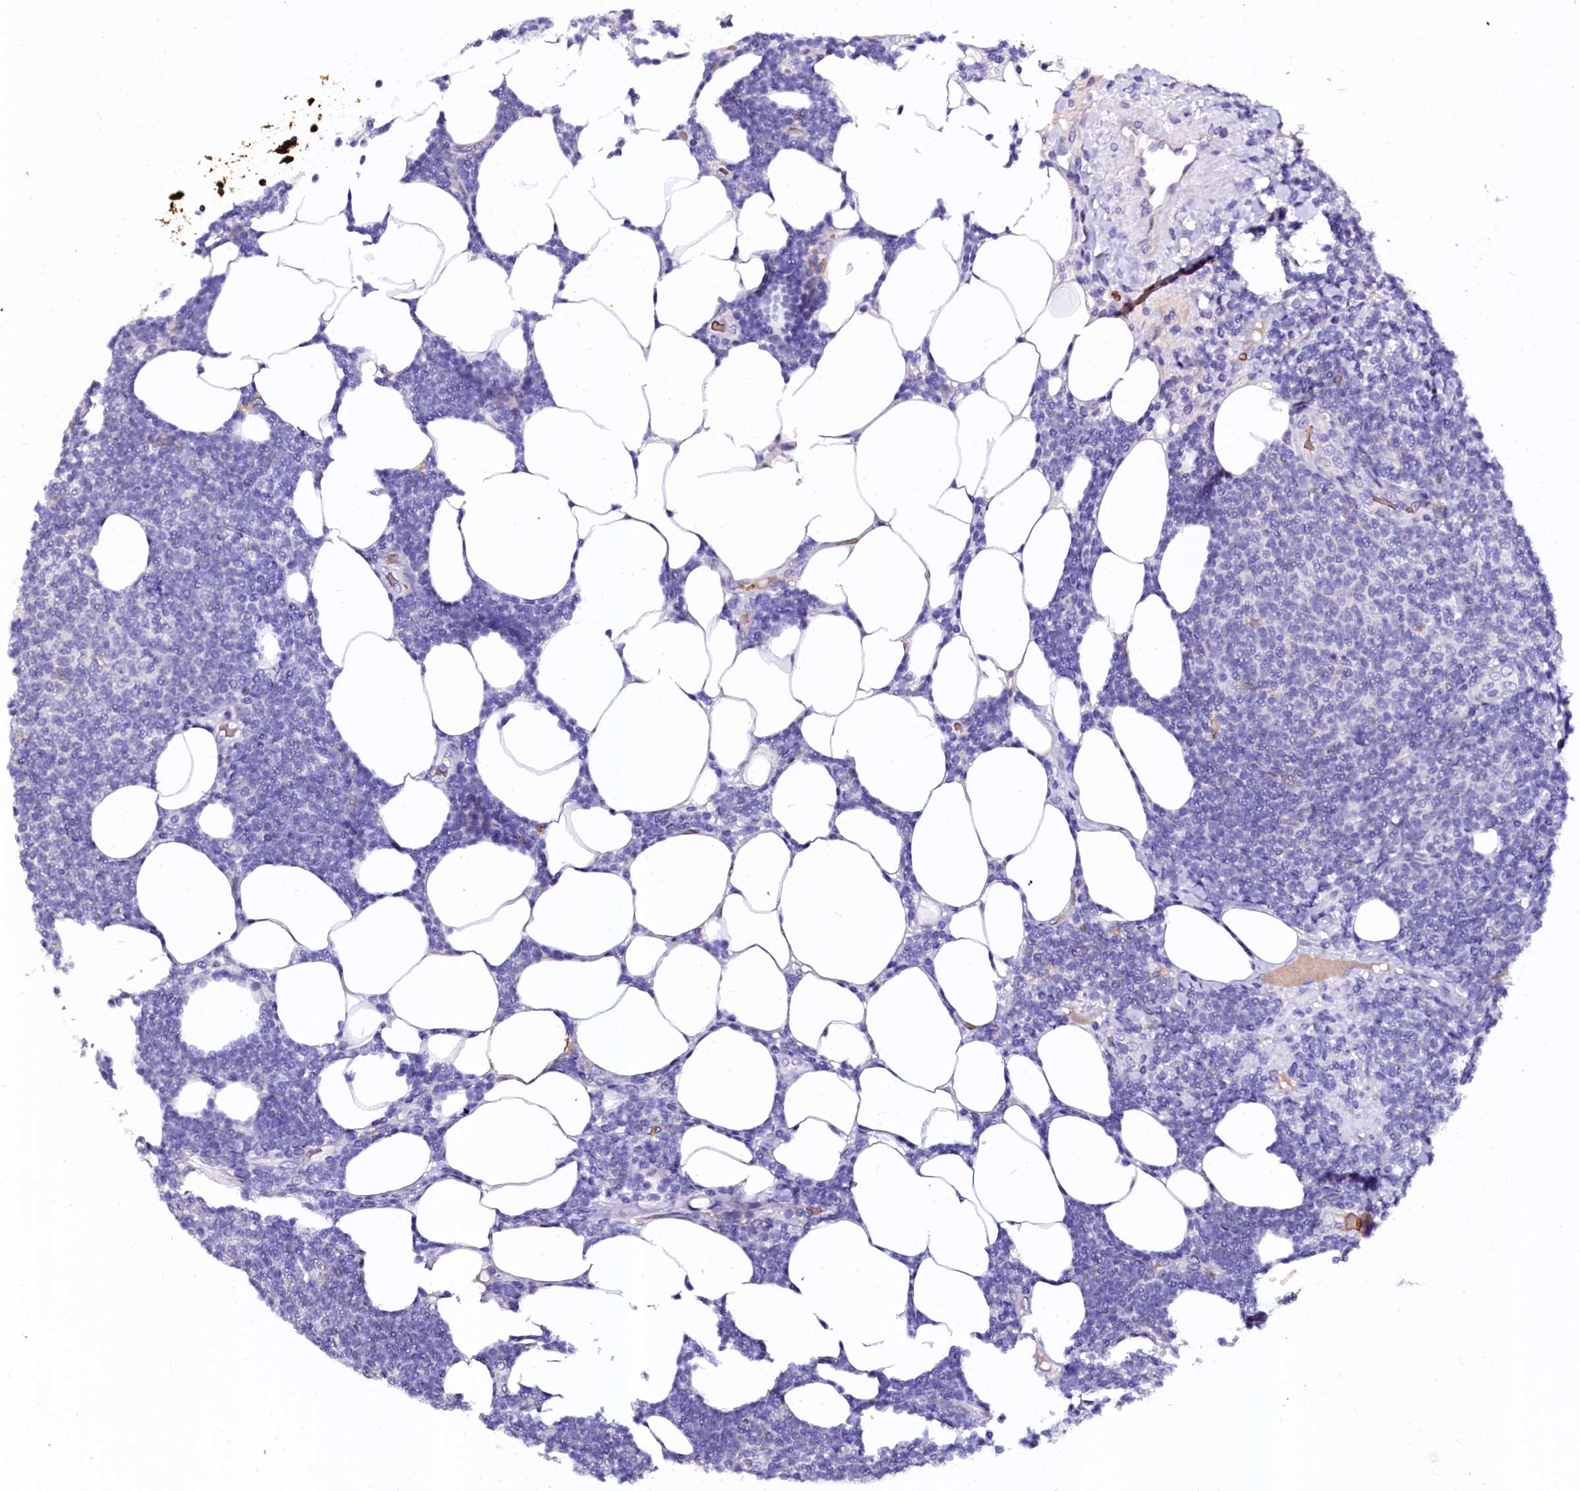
{"staining": {"intensity": "negative", "quantity": "none", "location": "none"}, "tissue": "lymphoma", "cell_type": "Tumor cells", "image_type": "cancer", "snomed": [{"axis": "morphology", "description": "Malignant lymphoma, non-Hodgkin's type, Low grade"}, {"axis": "topography", "description": "Lymph node"}], "caption": "Micrograph shows no protein staining in tumor cells of low-grade malignant lymphoma, non-Hodgkin's type tissue.", "gene": "CTDSPL2", "patient": {"sex": "male", "age": 66}}